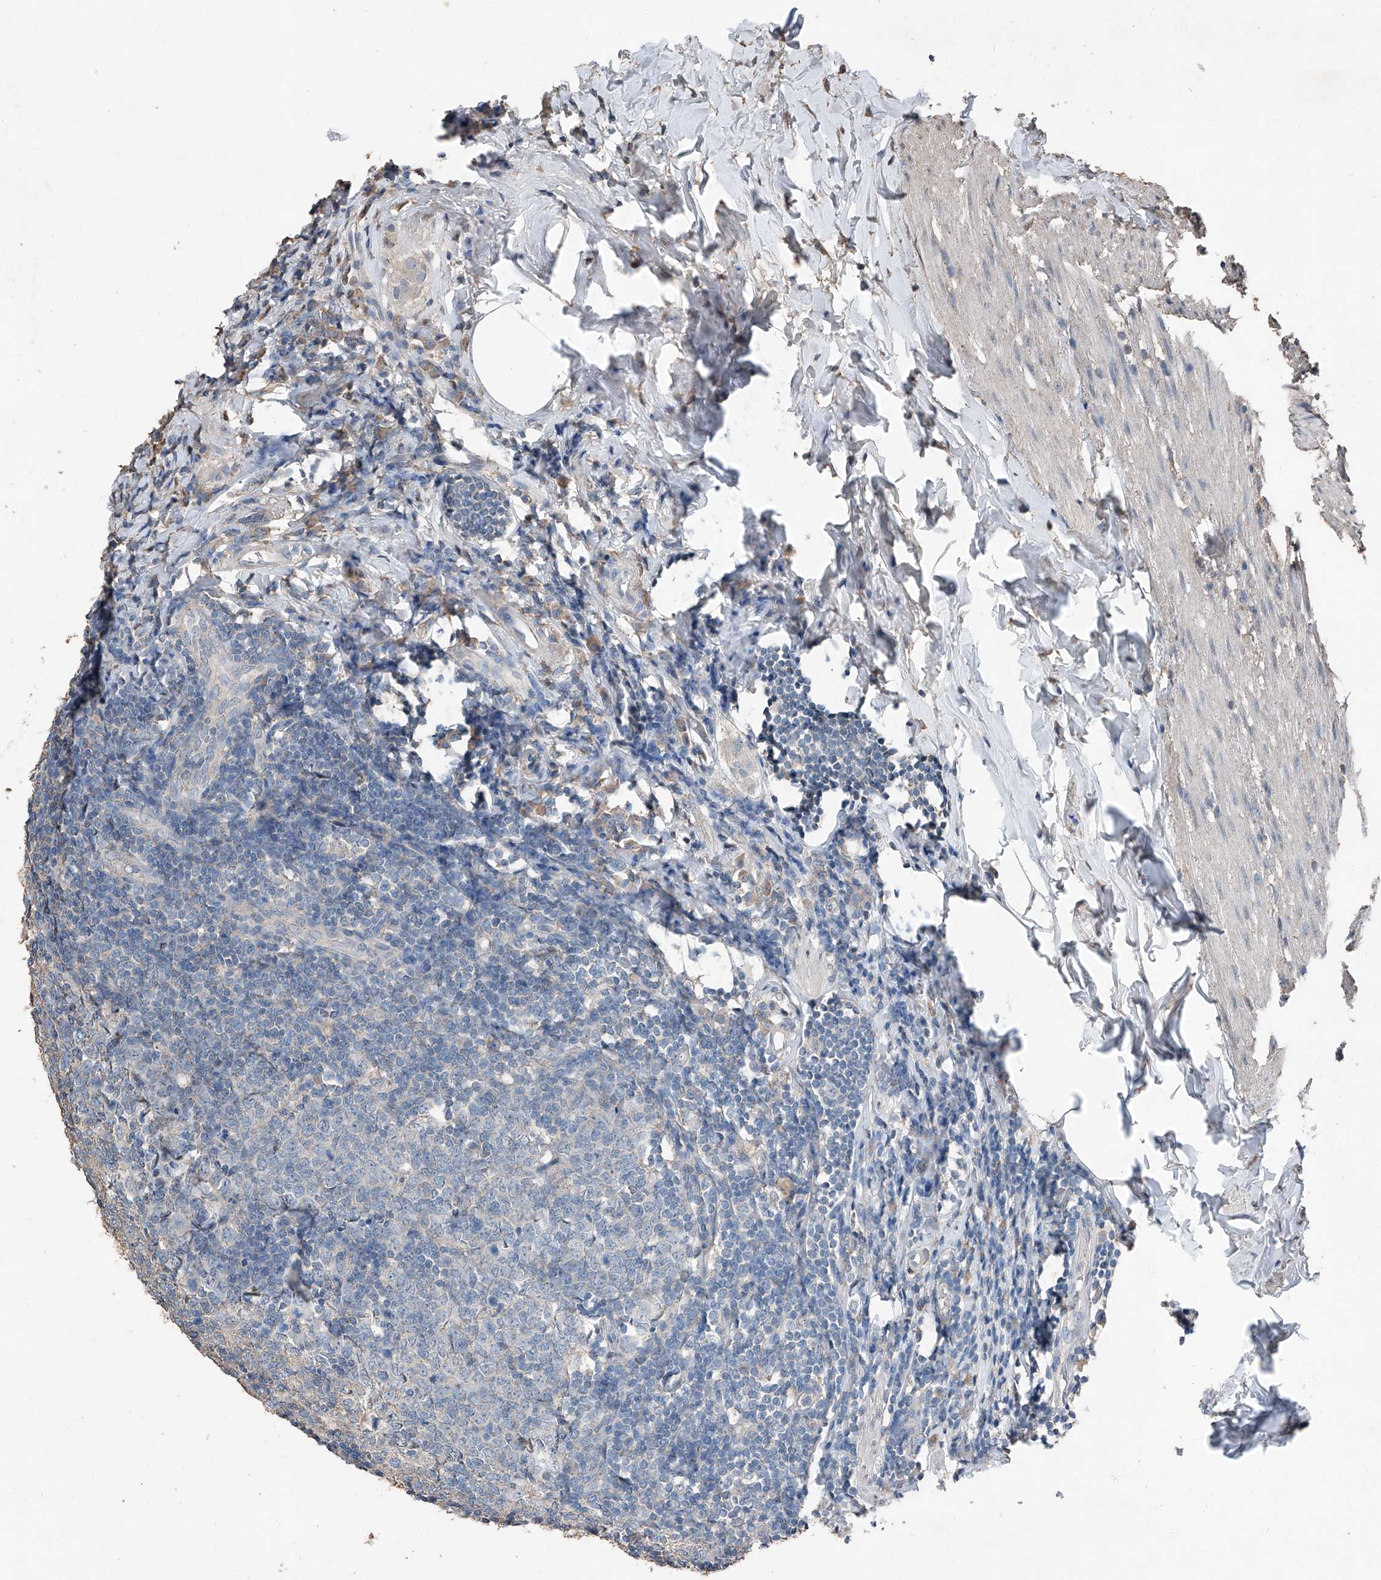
{"staining": {"intensity": "negative", "quantity": "none", "location": "none"}, "tissue": "appendix", "cell_type": "Glandular cells", "image_type": "normal", "snomed": [{"axis": "morphology", "description": "Normal tissue, NOS"}, {"axis": "topography", "description": "Appendix"}], "caption": "An IHC image of benign appendix is shown. There is no staining in glandular cells of appendix. (DAB immunohistochemistry (IHC) visualized using brightfield microscopy, high magnification).", "gene": "MAMLD1", "patient": {"sex": "female", "age": 54}}